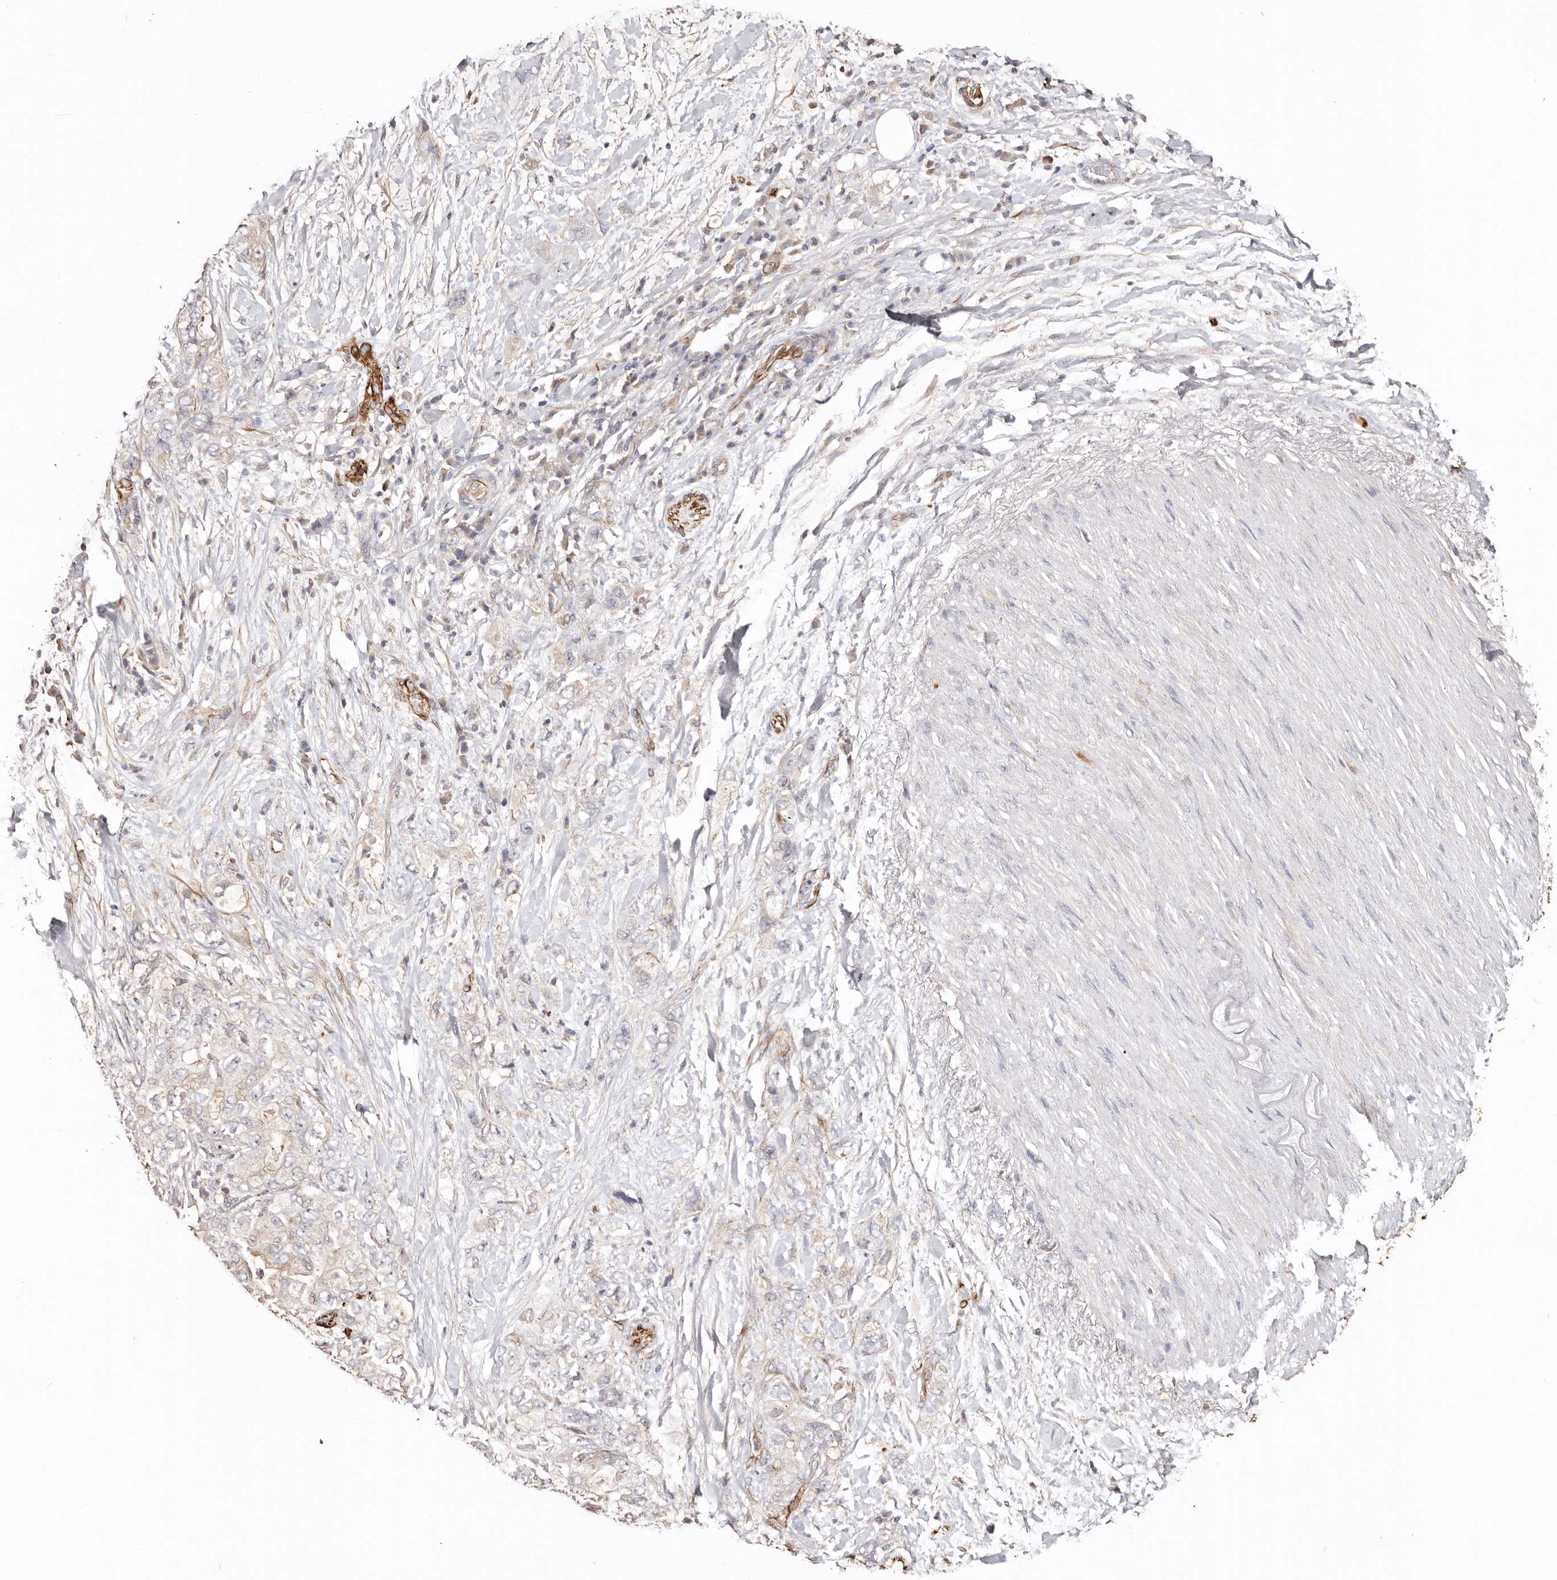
{"staining": {"intensity": "negative", "quantity": "none", "location": "none"}, "tissue": "pancreatic cancer", "cell_type": "Tumor cells", "image_type": "cancer", "snomed": [{"axis": "morphology", "description": "Adenocarcinoma, NOS"}, {"axis": "topography", "description": "Pancreas"}], "caption": "Tumor cells are negative for brown protein staining in pancreatic cancer (adenocarcinoma). (DAB (3,3'-diaminobenzidine) immunohistochemistry (IHC) visualized using brightfield microscopy, high magnification).", "gene": "ZNF557", "patient": {"sex": "female", "age": 73}}